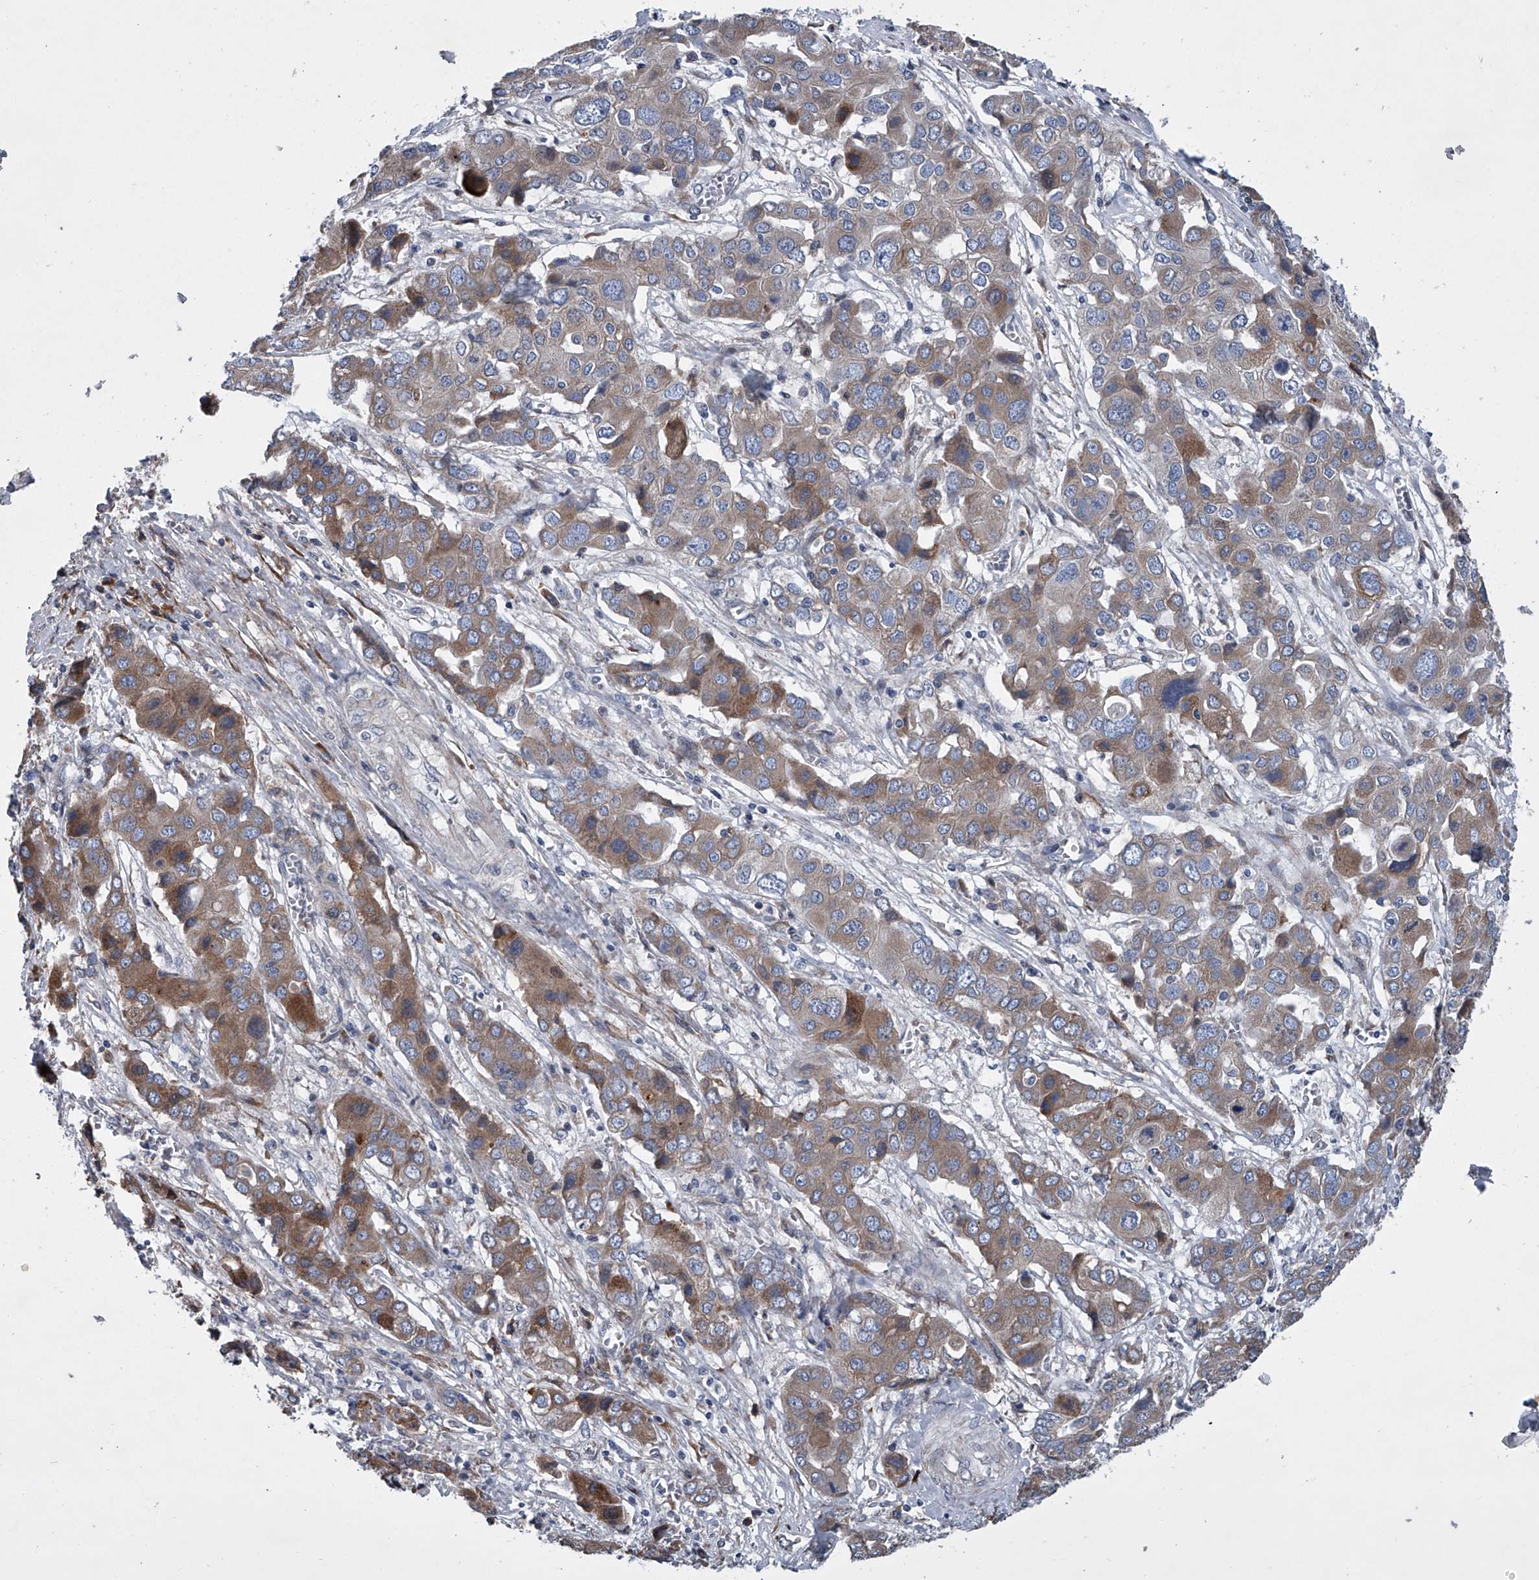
{"staining": {"intensity": "weak", "quantity": "25%-75%", "location": "cytoplasmic/membranous"}, "tissue": "liver cancer", "cell_type": "Tumor cells", "image_type": "cancer", "snomed": [{"axis": "morphology", "description": "Cholangiocarcinoma"}, {"axis": "topography", "description": "Liver"}], "caption": "Protein analysis of cholangiocarcinoma (liver) tissue shows weak cytoplasmic/membranous positivity in approximately 25%-75% of tumor cells.", "gene": "ABCG1", "patient": {"sex": "male", "age": 67}}